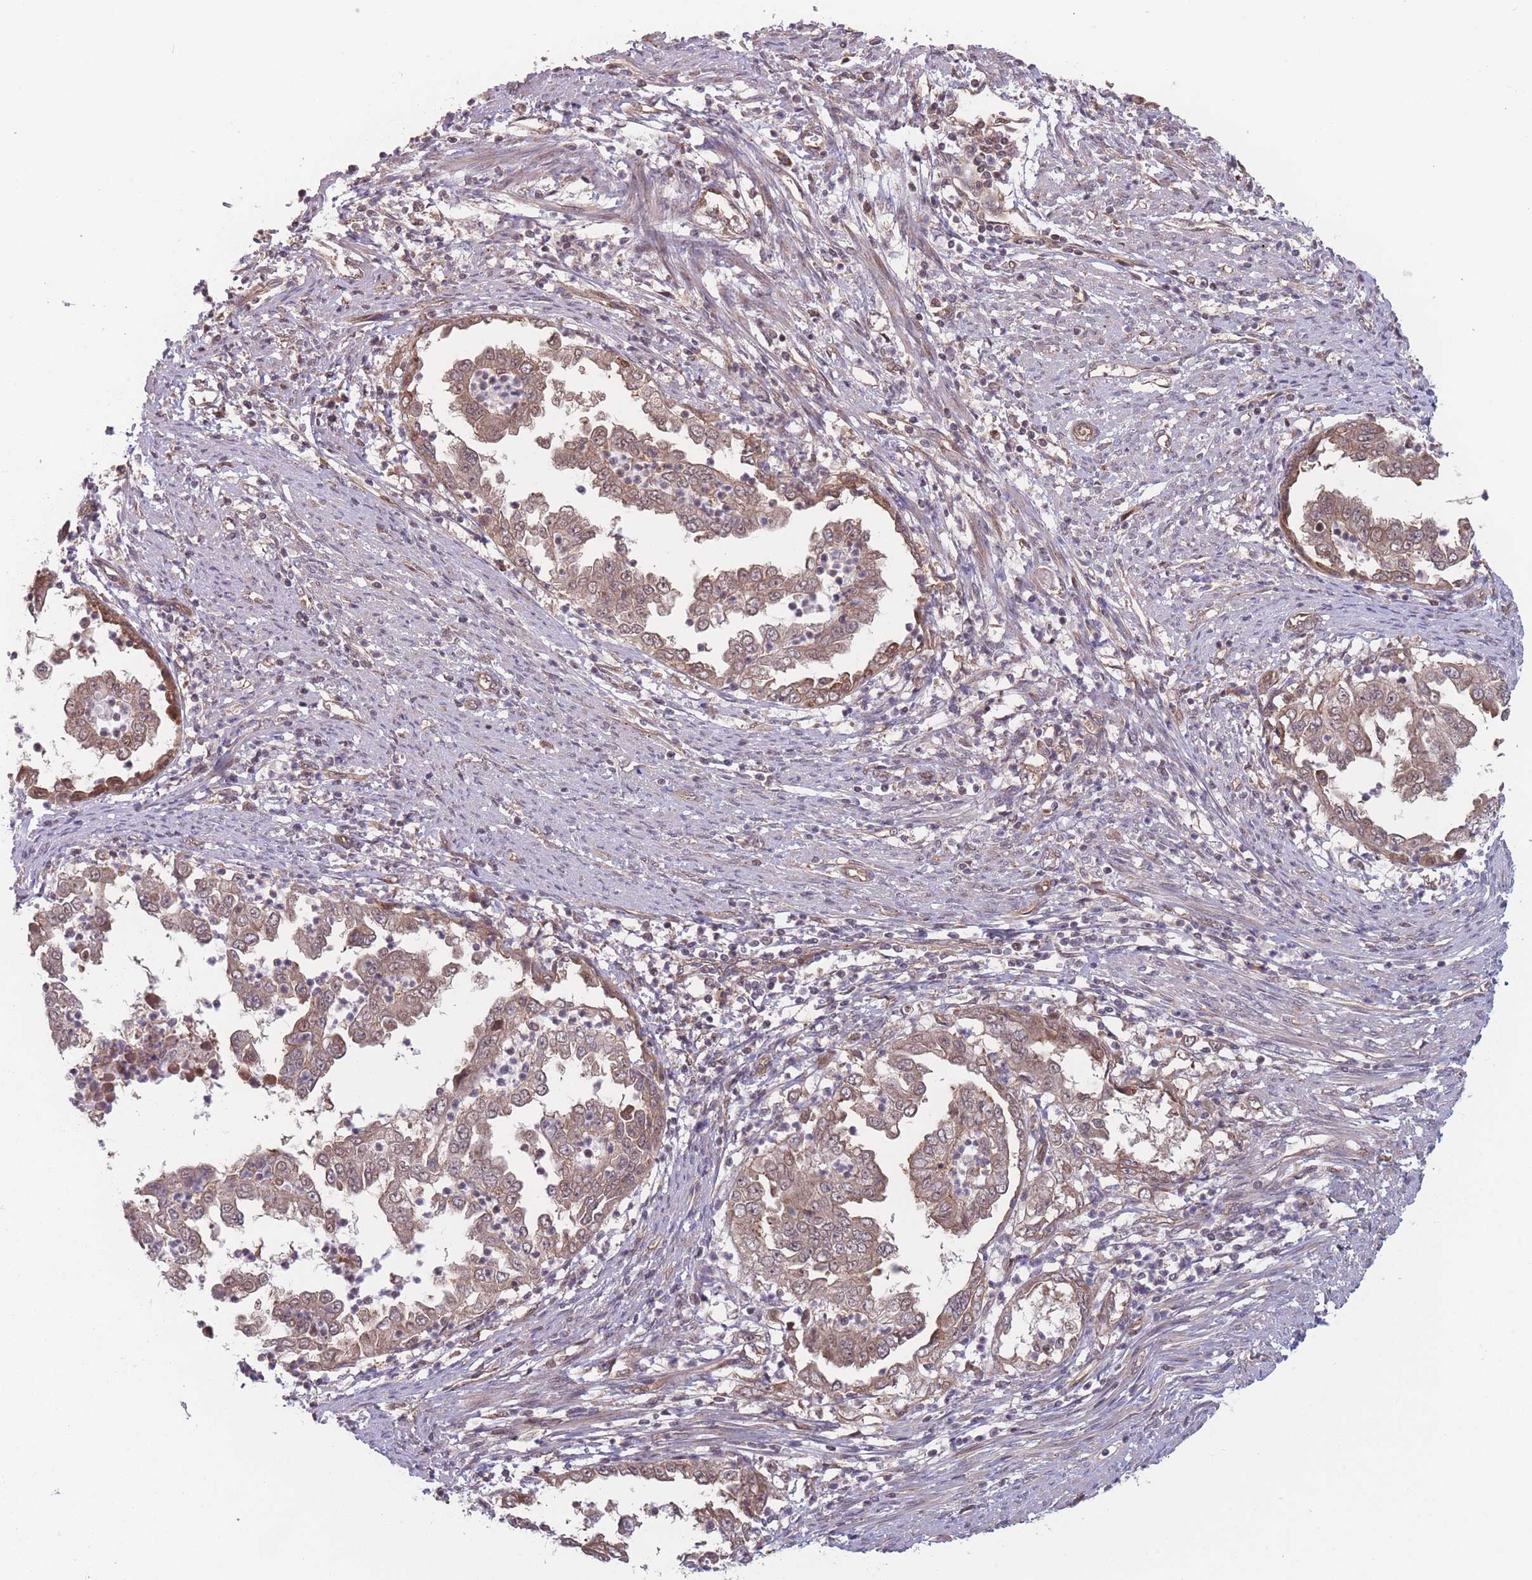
{"staining": {"intensity": "moderate", "quantity": ">75%", "location": "cytoplasmic/membranous"}, "tissue": "endometrial cancer", "cell_type": "Tumor cells", "image_type": "cancer", "snomed": [{"axis": "morphology", "description": "Adenocarcinoma, NOS"}, {"axis": "topography", "description": "Endometrium"}], "caption": "Human endometrial cancer (adenocarcinoma) stained with a protein marker exhibits moderate staining in tumor cells.", "gene": "RPS18", "patient": {"sex": "female", "age": 85}}